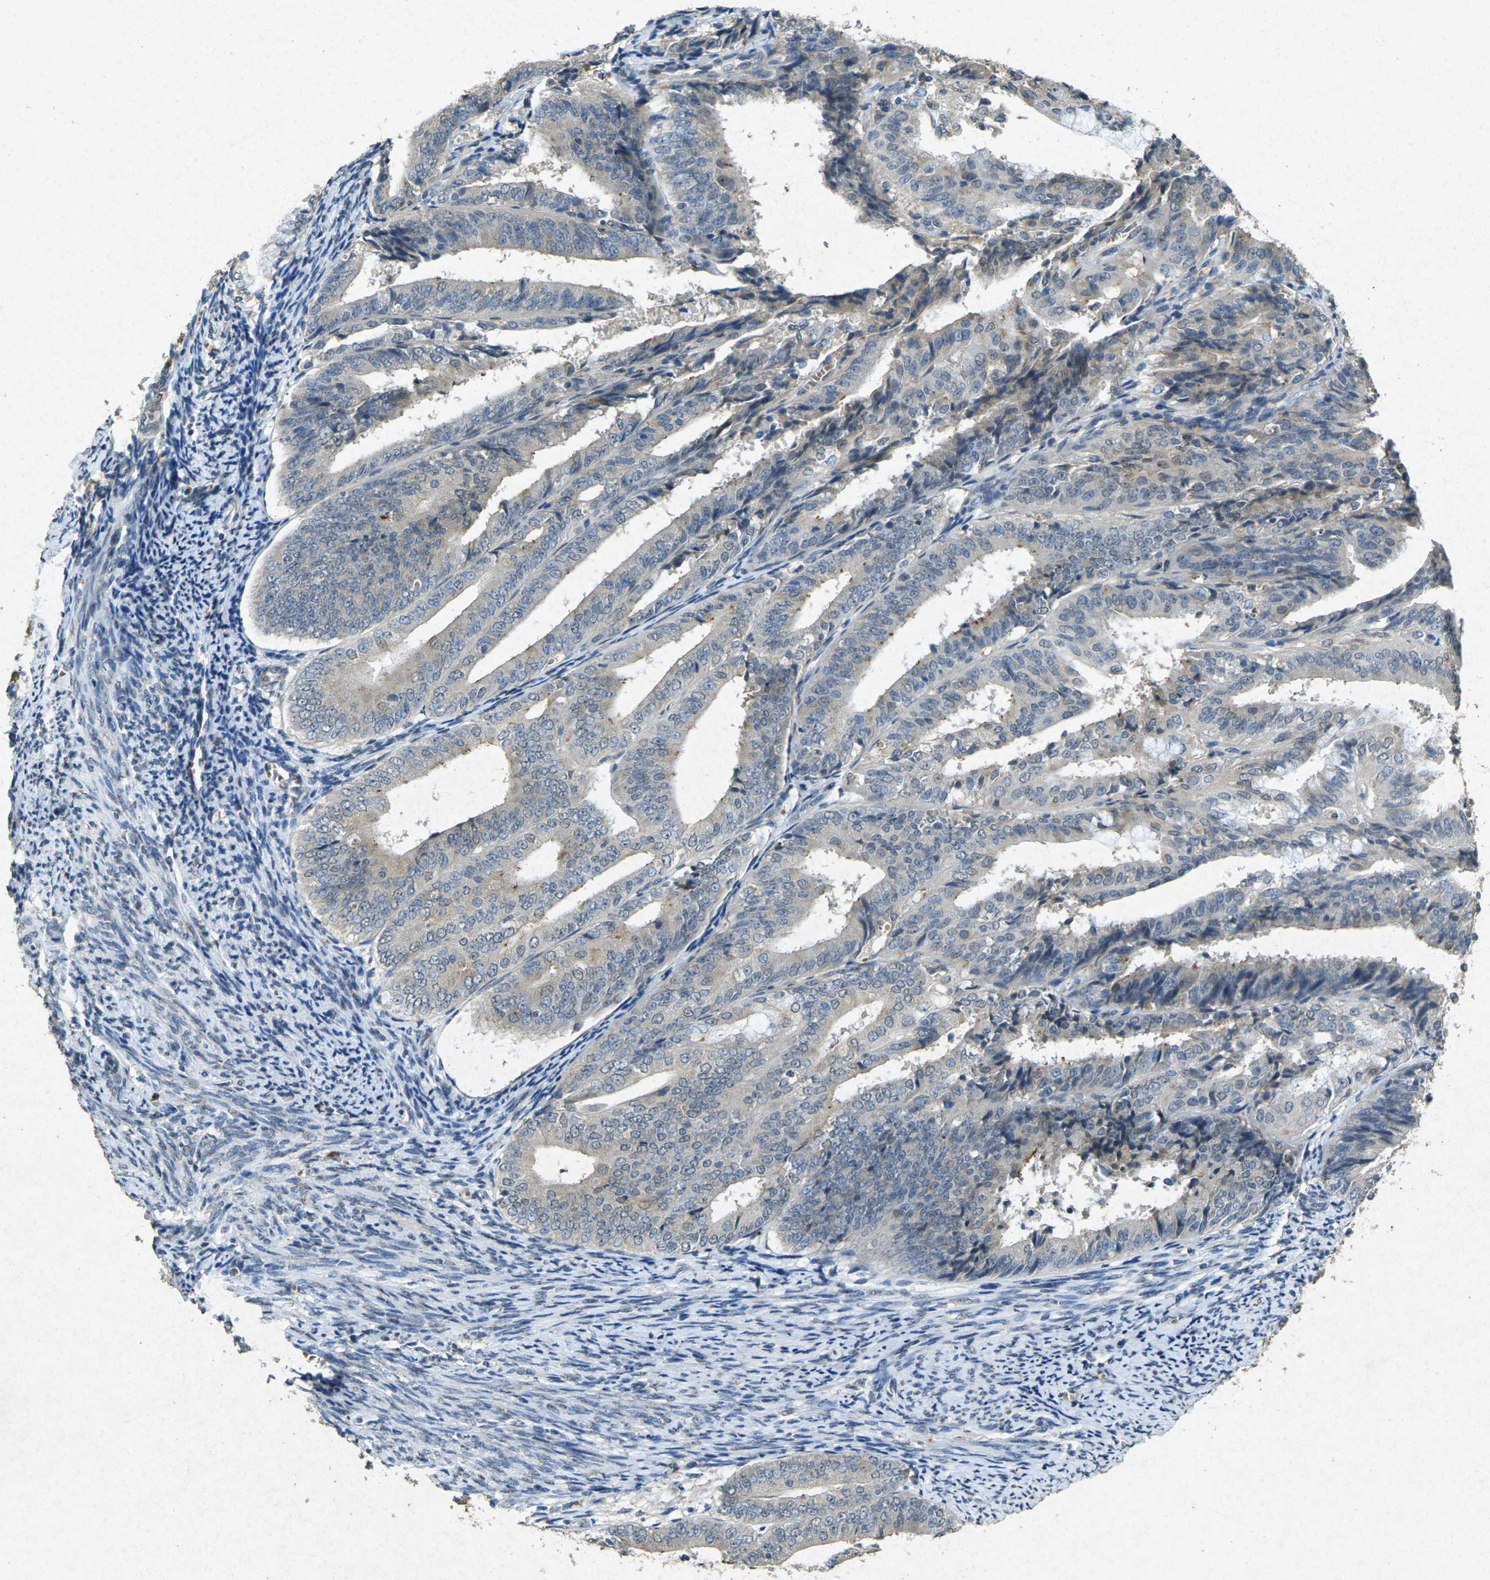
{"staining": {"intensity": "weak", "quantity": ">75%", "location": "cytoplasmic/membranous"}, "tissue": "endometrial cancer", "cell_type": "Tumor cells", "image_type": "cancer", "snomed": [{"axis": "morphology", "description": "Adenocarcinoma, NOS"}, {"axis": "topography", "description": "Endometrium"}], "caption": "Human endometrial cancer (adenocarcinoma) stained with a protein marker shows weak staining in tumor cells.", "gene": "RGMA", "patient": {"sex": "female", "age": 63}}